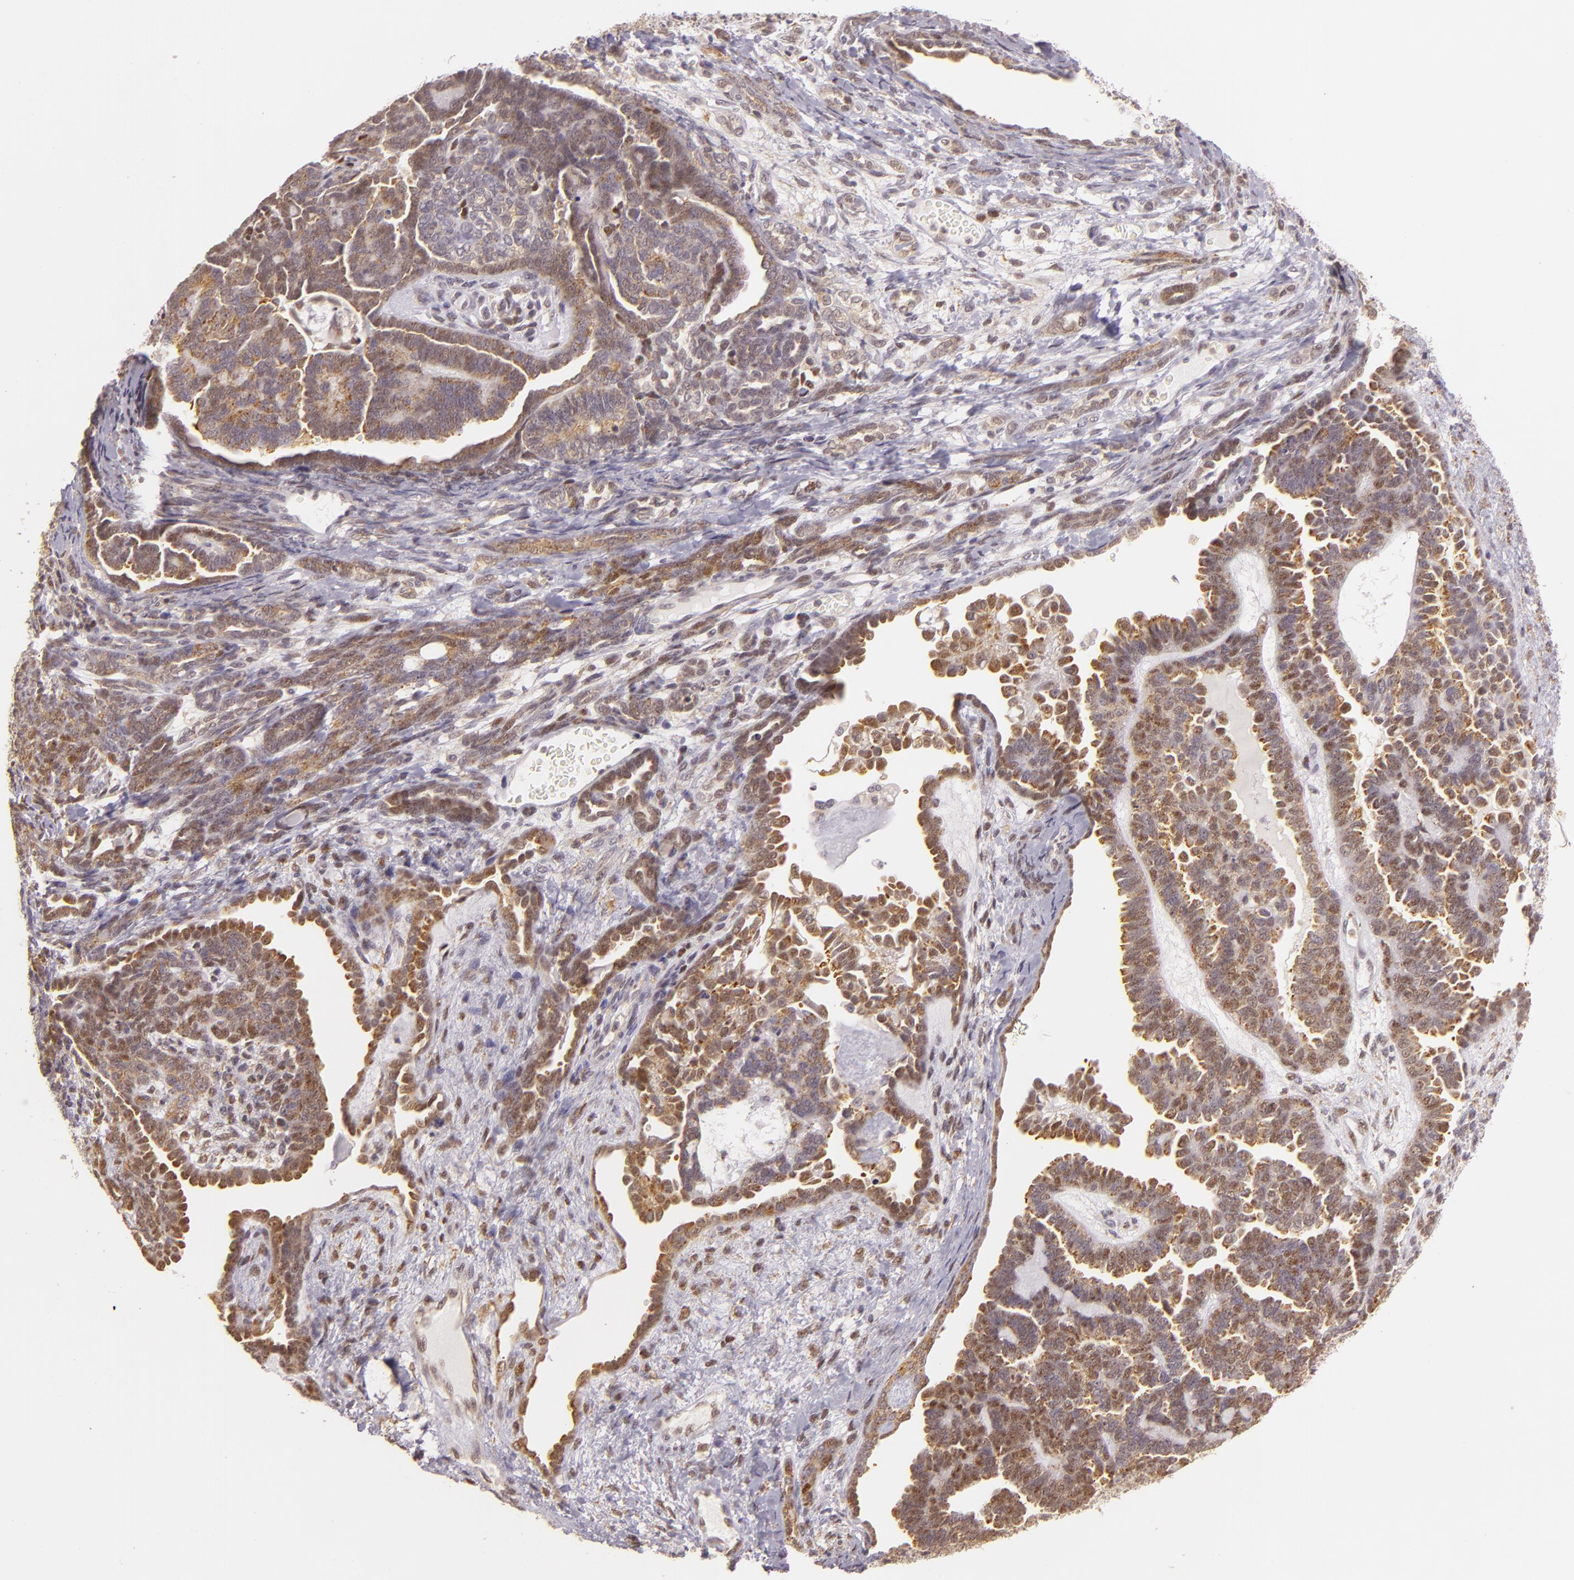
{"staining": {"intensity": "moderate", "quantity": "25%-75%", "location": "cytoplasmic/membranous,nuclear"}, "tissue": "endometrial cancer", "cell_type": "Tumor cells", "image_type": "cancer", "snomed": [{"axis": "morphology", "description": "Neoplasm, malignant, NOS"}, {"axis": "topography", "description": "Endometrium"}], "caption": "Tumor cells exhibit medium levels of moderate cytoplasmic/membranous and nuclear expression in about 25%-75% of cells in malignant neoplasm (endometrial). (IHC, brightfield microscopy, high magnification).", "gene": "IMPDH1", "patient": {"sex": "female", "age": 74}}